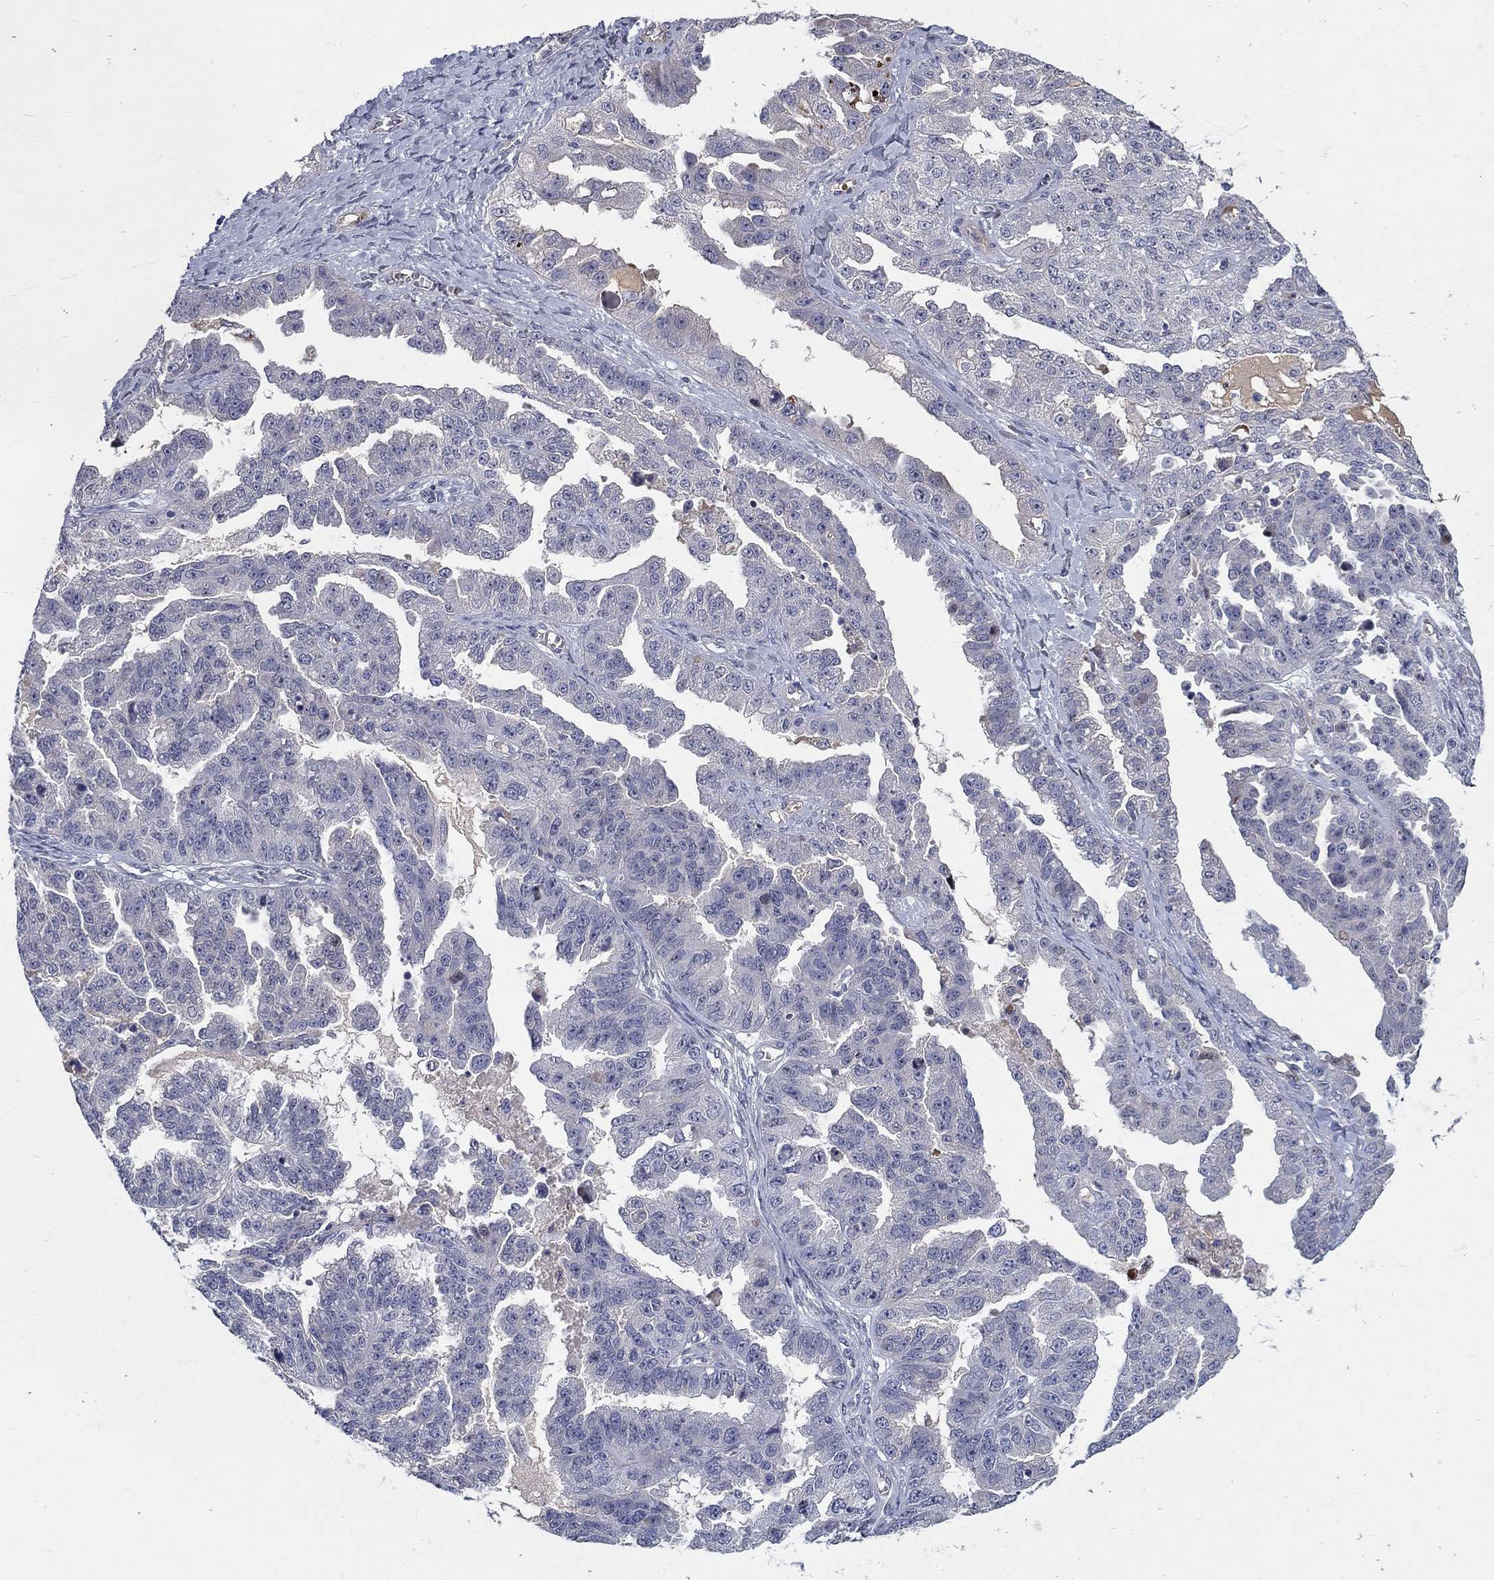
{"staining": {"intensity": "negative", "quantity": "none", "location": "none"}, "tissue": "ovarian cancer", "cell_type": "Tumor cells", "image_type": "cancer", "snomed": [{"axis": "morphology", "description": "Cystadenocarcinoma, serous, NOS"}, {"axis": "topography", "description": "Ovary"}], "caption": "Ovarian cancer was stained to show a protein in brown. There is no significant staining in tumor cells.", "gene": "SLC1A1", "patient": {"sex": "female", "age": 58}}